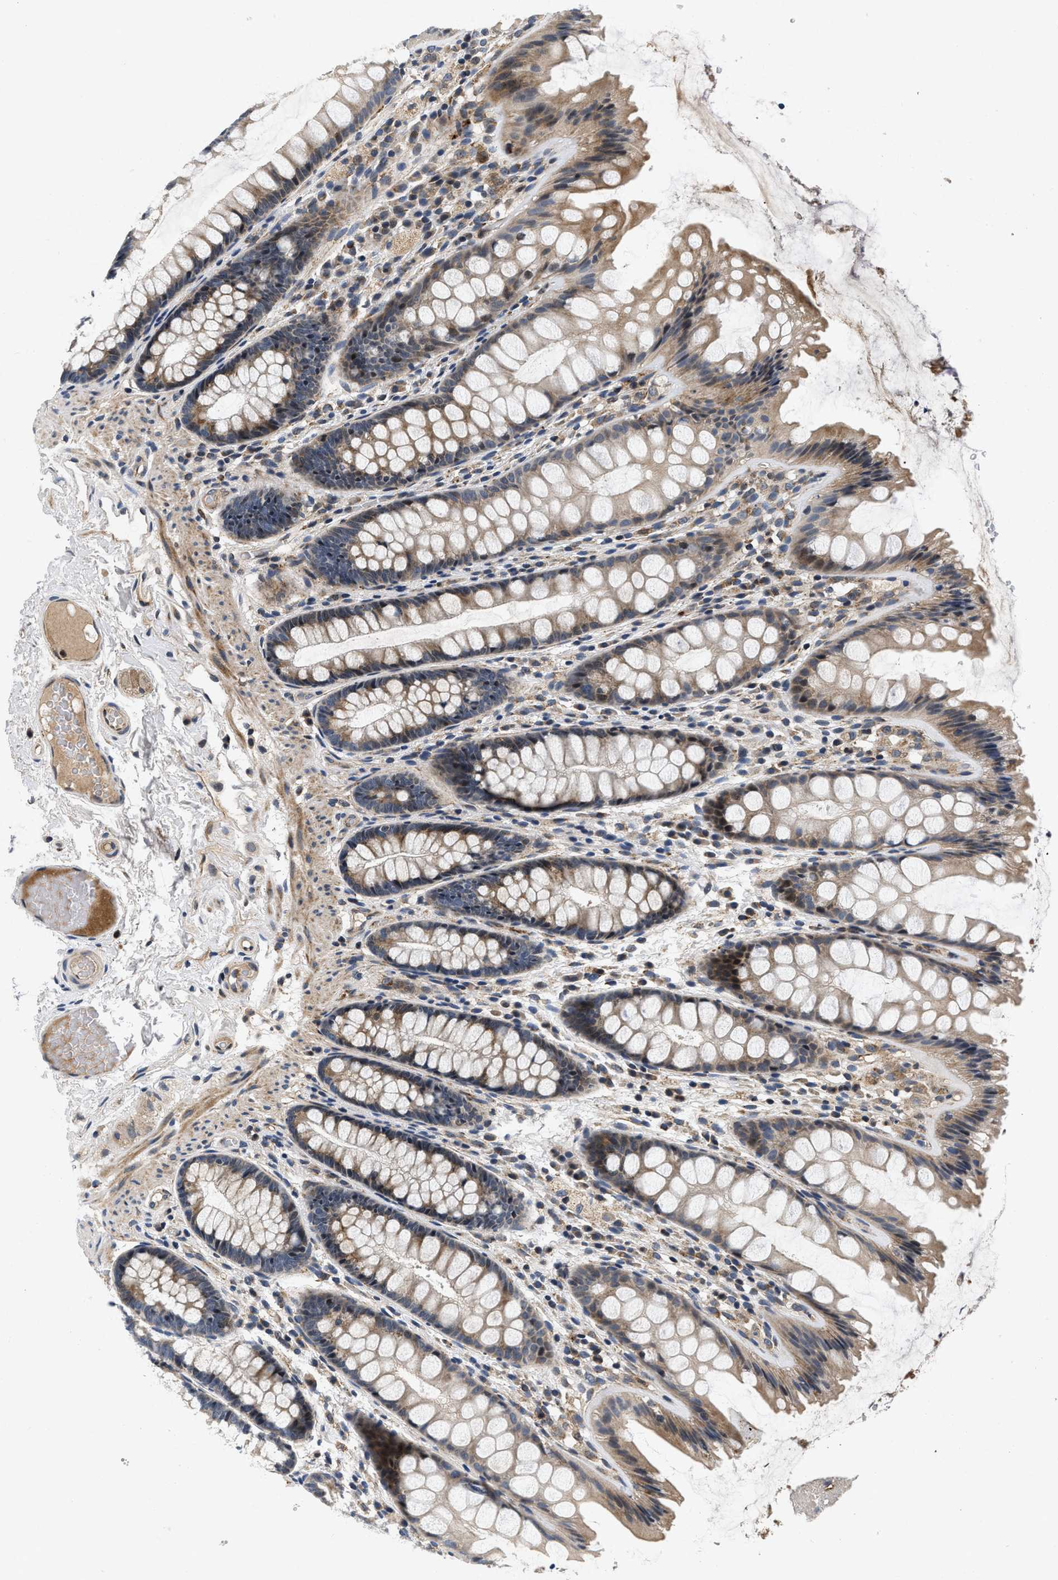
{"staining": {"intensity": "negative", "quantity": "none", "location": "none"}, "tissue": "colon", "cell_type": "Endothelial cells", "image_type": "normal", "snomed": [{"axis": "morphology", "description": "Normal tissue, NOS"}, {"axis": "topography", "description": "Colon"}], "caption": "Micrograph shows no protein positivity in endothelial cells of normal colon.", "gene": "PDP1", "patient": {"sex": "female", "age": 56}}